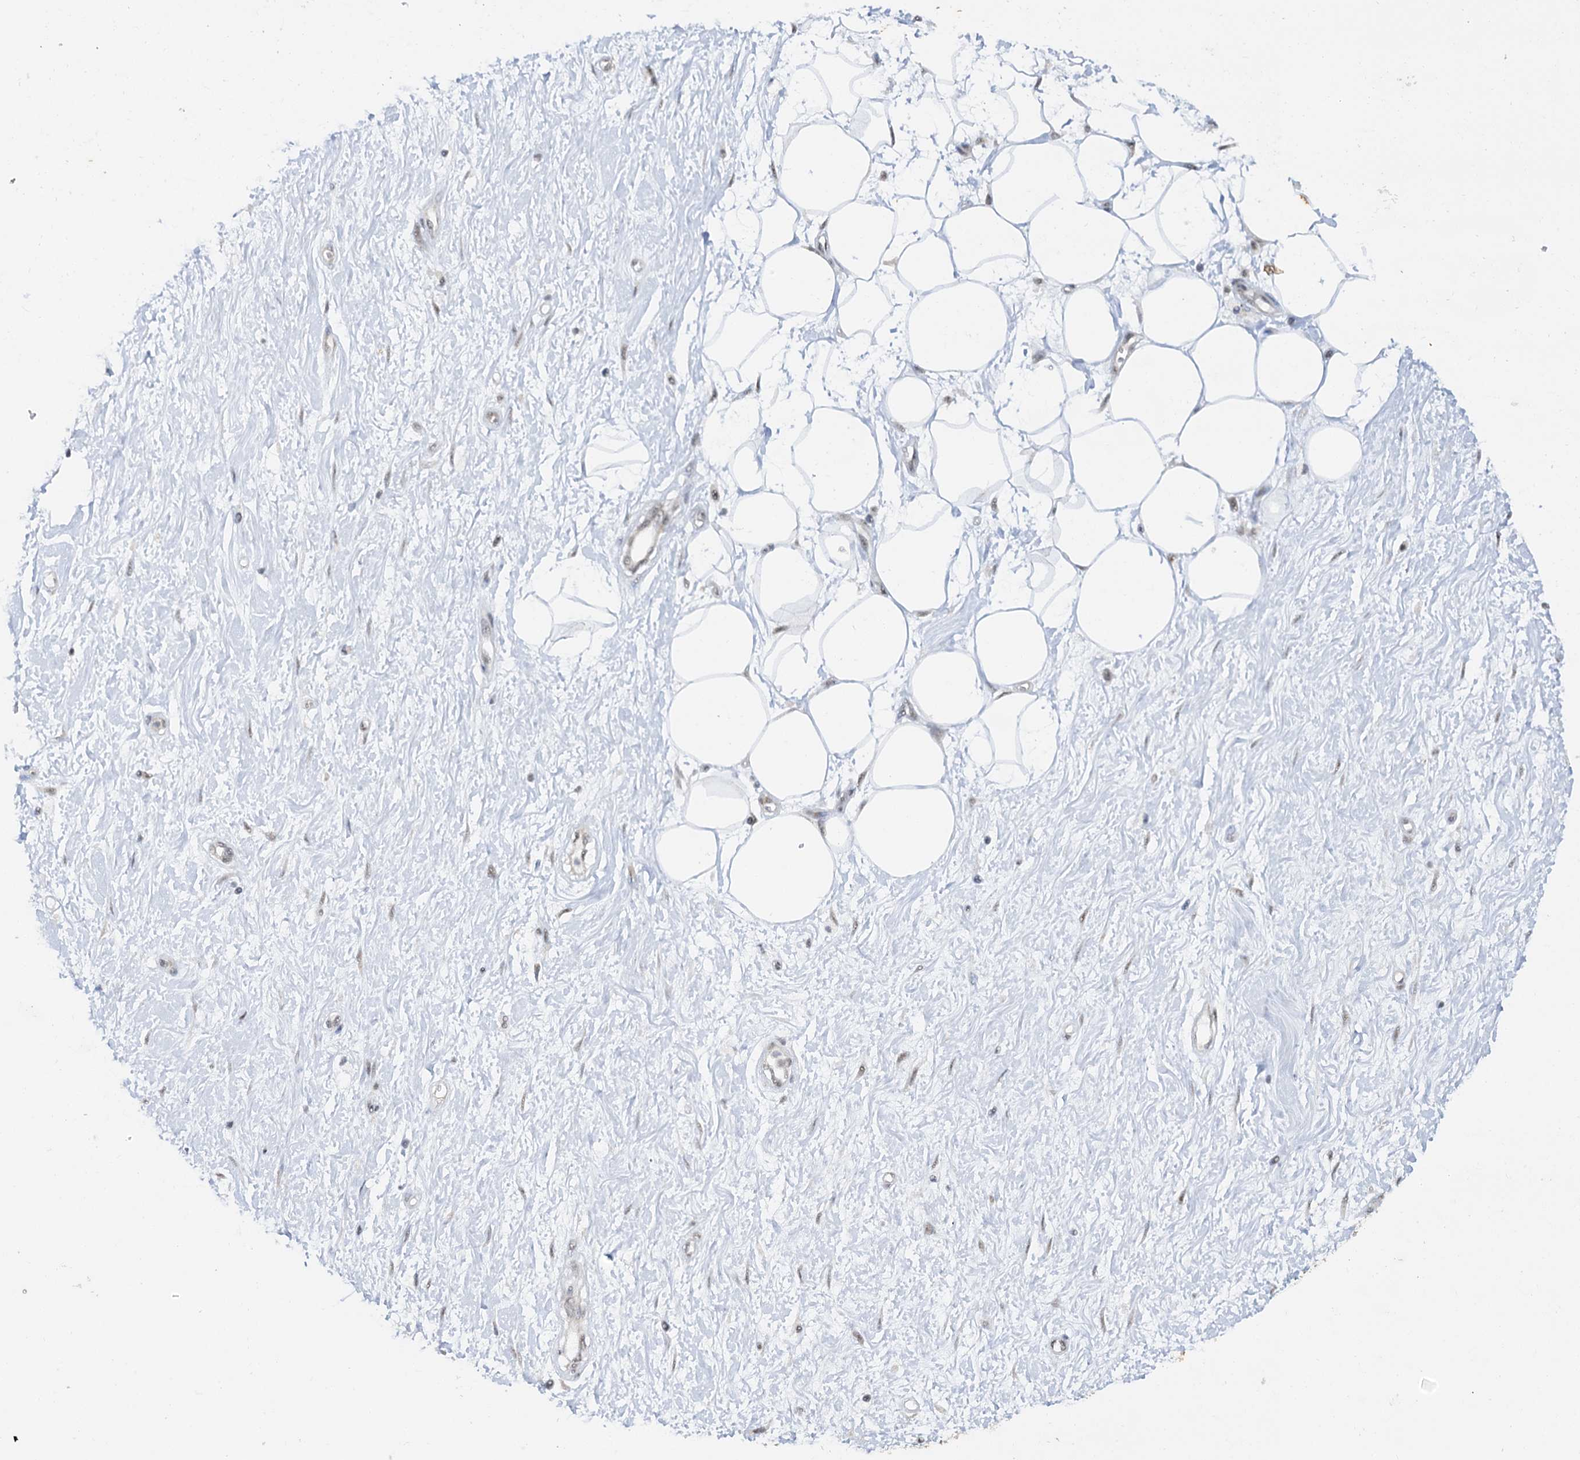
{"staining": {"intensity": "weak", "quantity": "25%-75%", "location": "nuclear"}, "tissue": "adipose tissue", "cell_type": "Adipocytes", "image_type": "normal", "snomed": [{"axis": "morphology", "description": "Normal tissue, NOS"}, {"axis": "morphology", "description": "Adenocarcinoma, NOS"}, {"axis": "topography", "description": "Pancreas"}, {"axis": "topography", "description": "Peripheral nerve tissue"}], "caption": "Adipocytes reveal low levels of weak nuclear expression in about 25%-75% of cells in normal adipose tissue.", "gene": "NAT10", "patient": {"sex": "male", "age": 59}}